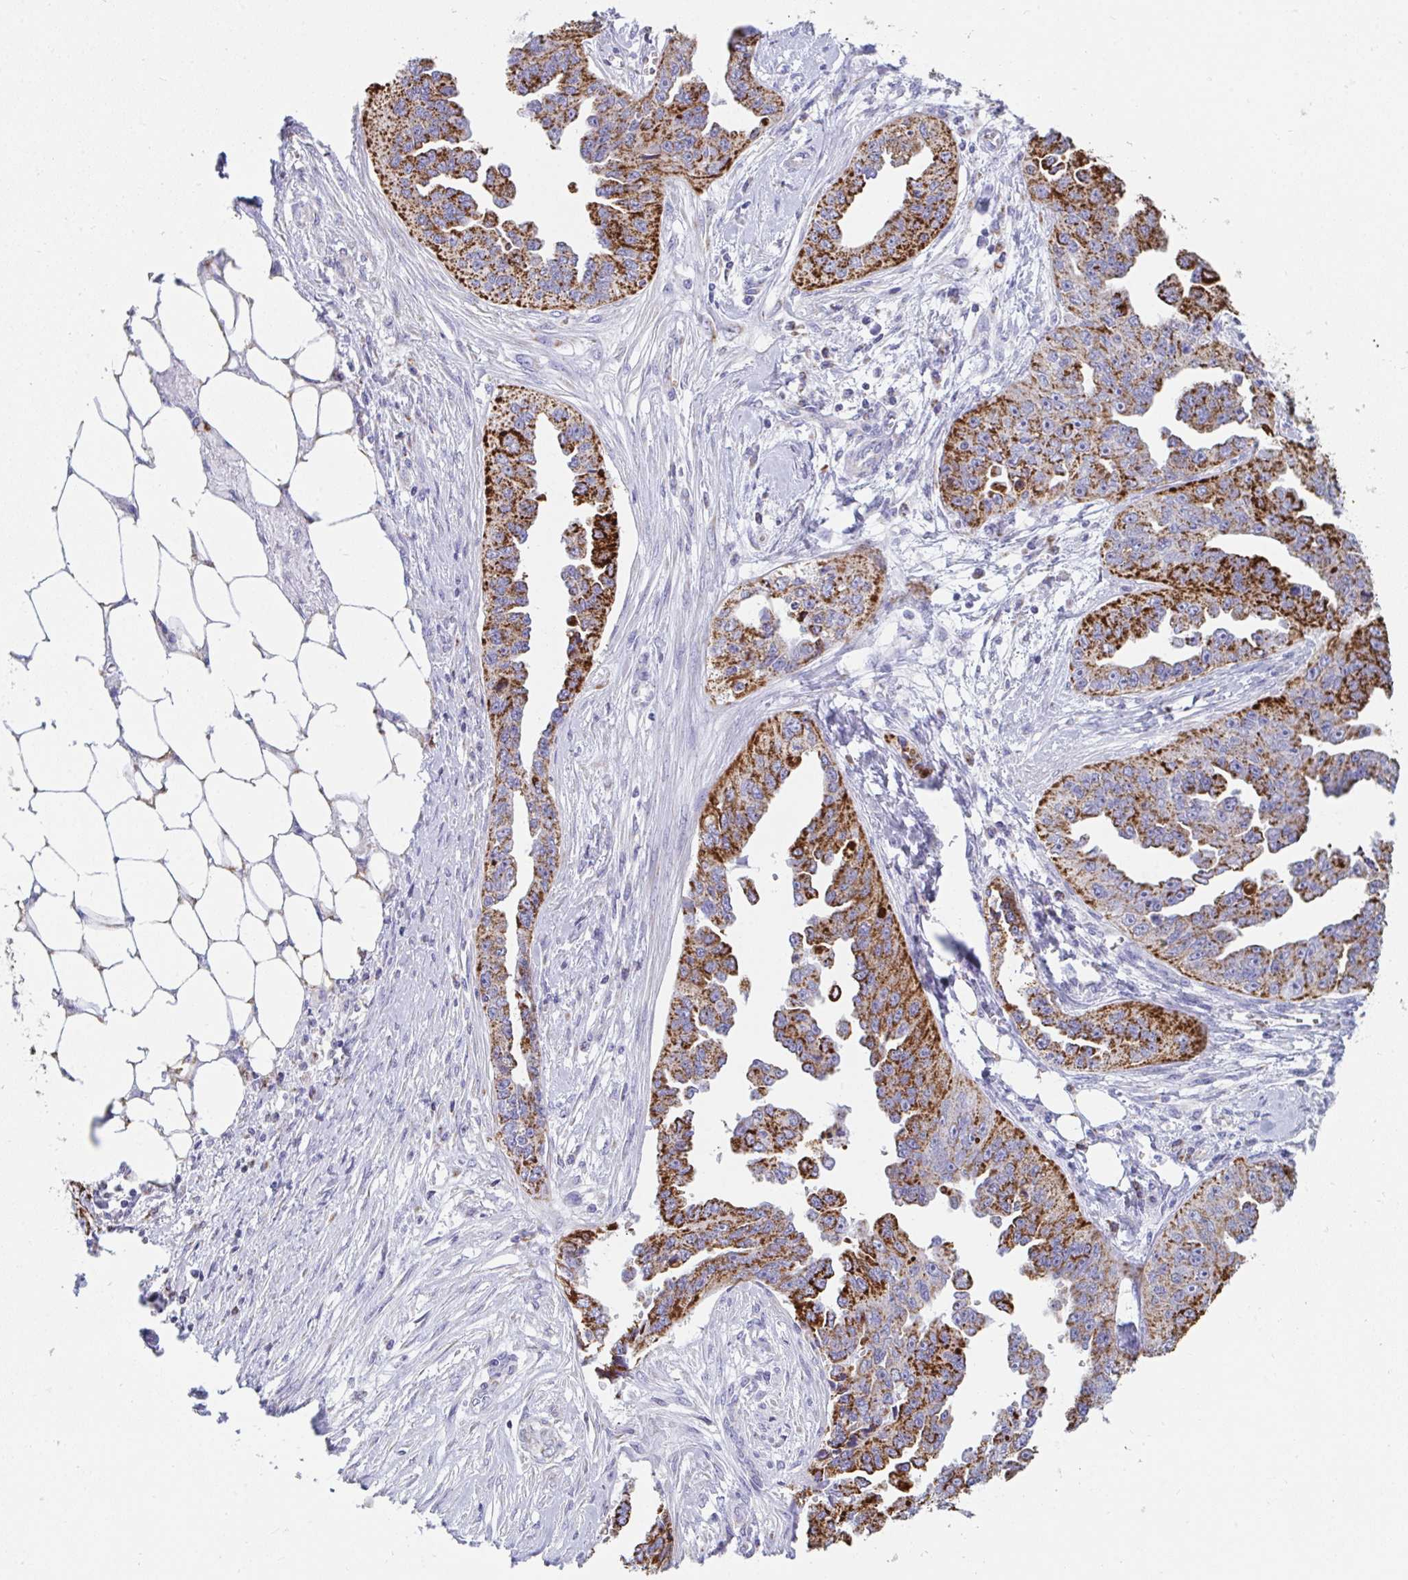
{"staining": {"intensity": "strong", "quantity": ">75%", "location": "cytoplasmic/membranous"}, "tissue": "ovarian cancer", "cell_type": "Tumor cells", "image_type": "cancer", "snomed": [{"axis": "morphology", "description": "Cystadenocarcinoma, serous, NOS"}, {"axis": "topography", "description": "Ovary"}], "caption": "High-power microscopy captured an immunohistochemistry (IHC) micrograph of ovarian cancer (serous cystadenocarcinoma), revealing strong cytoplasmic/membranous expression in approximately >75% of tumor cells.", "gene": "AIFM1", "patient": {"sex": "female", "age": 75}}